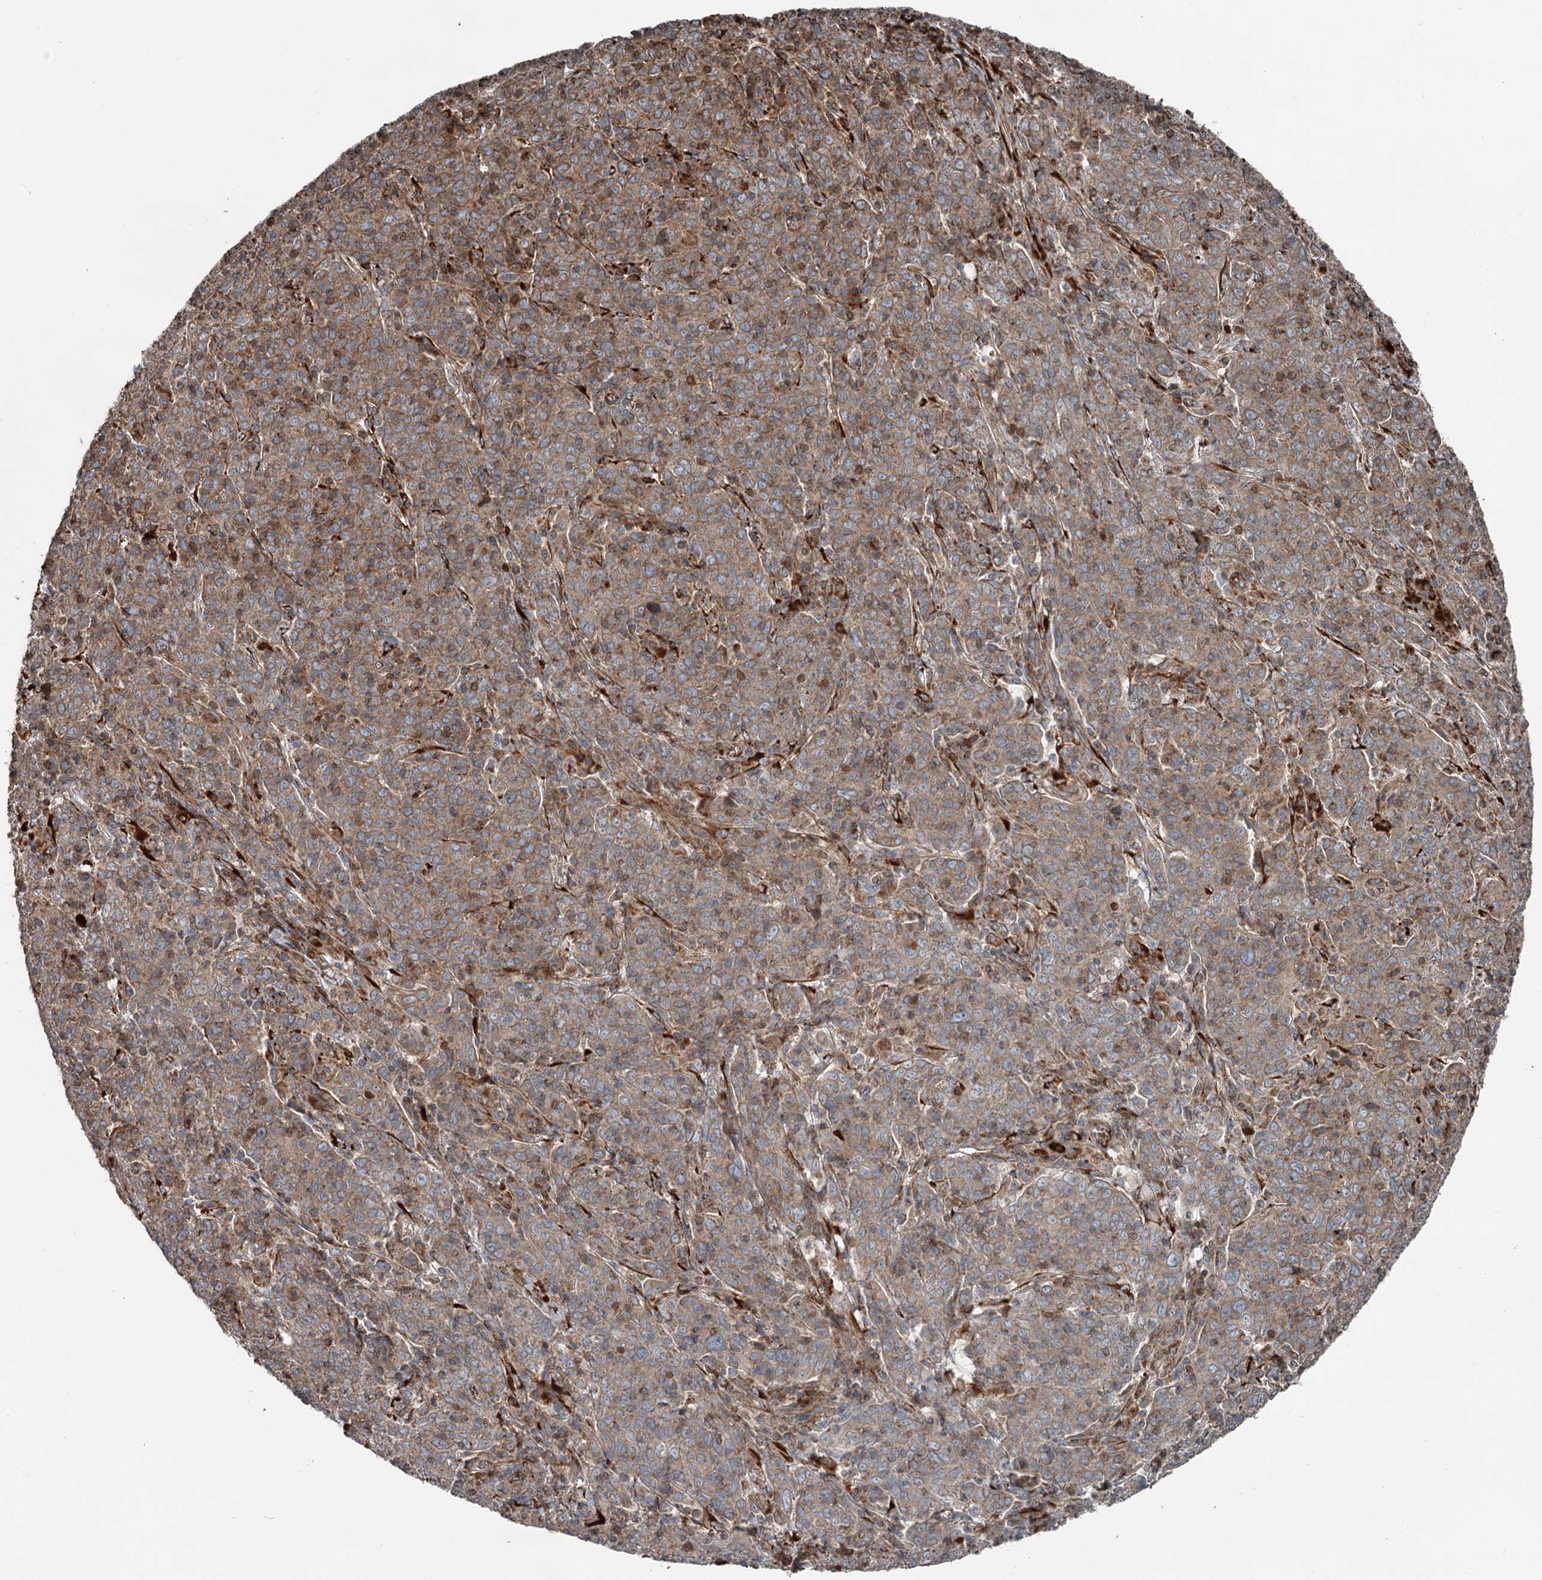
{"staining": {"intensity": "moderate", "quantity": "25%-75%", "location": "cytoplasmic/membranous"}, "tissue": "cervical cancer", "cell_type": "Tumor cells", "image_type": "cancer", "snomed": [{"axis": "morphology", "description": "Squamous cell carcinoma, NOS"}, {"axis": "topography", "description": "Cervix"}], "caption": "Immunohistochemistry (DAB) staining of cervical cancer (squamous cell carcinoma) shows moderate cytoplasmic/membranous protein positivity in approximately 25%-75% of tumor cells. (DAB IHC with brightfield microscopy, high magnification).", "gene": "RASSF8", "patient": {"sex": "female", "age": 67}}